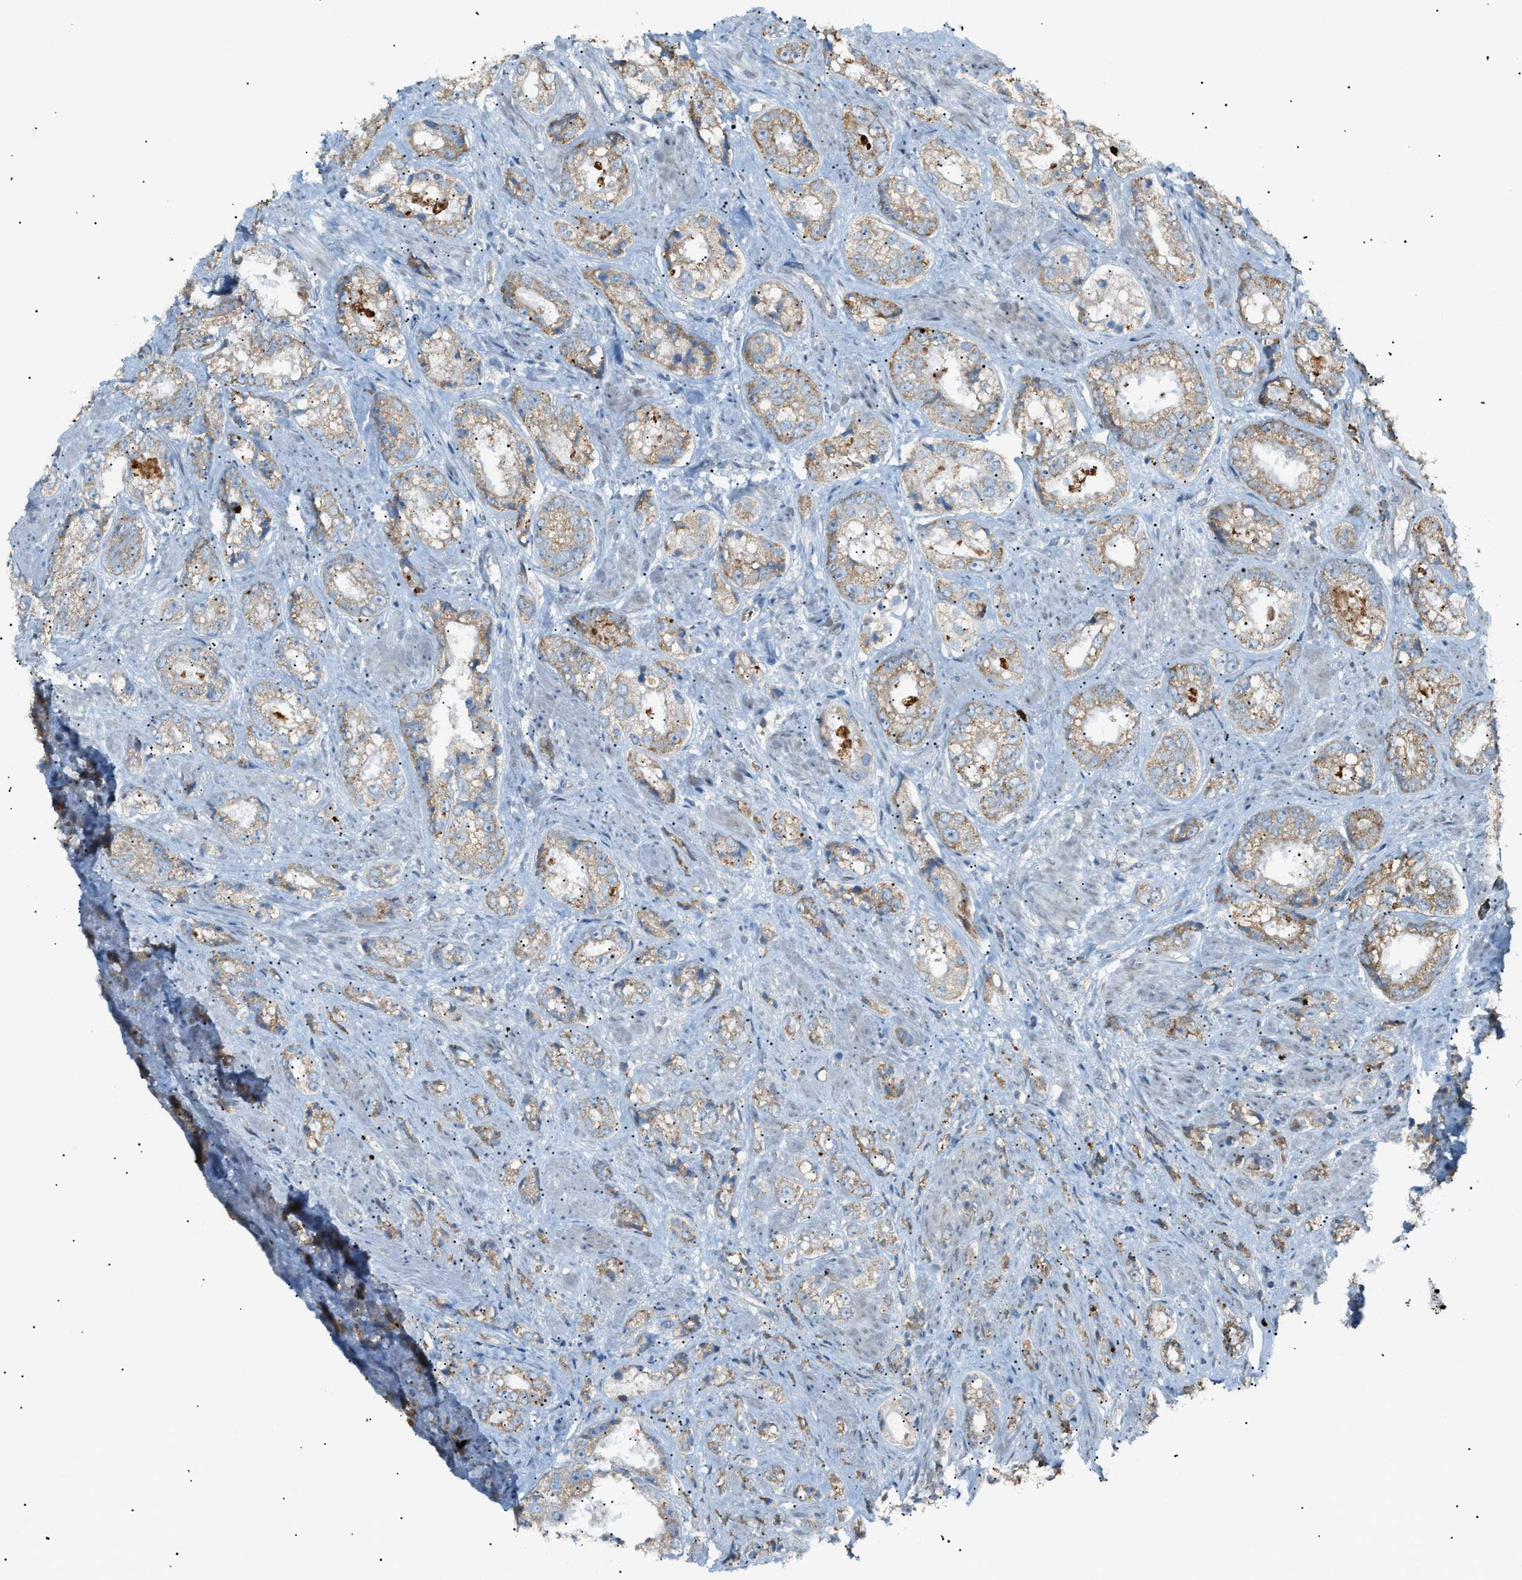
{"staining": {"intensity": "moderate", "quantity": ">75%", "location": "cytoplasmic/membranous"}, "tissue": "prostate cancer", "cell_type": "Tumor cells", "image_type": "cancer", "snomed": [{"axis": "morphology", "description": "Adenocarcinoma, High grade"}, {"axis": "topography", "description": "Prostate"}], "caption": "Prostate cancer was stained to show a protein in brown. There is medium levels of moderate cytoplasmic/membranous positivity in approximately >75% of tumor cells.", "gene": "ZNF516", "patient": {"sex": "male", "age": 61}}